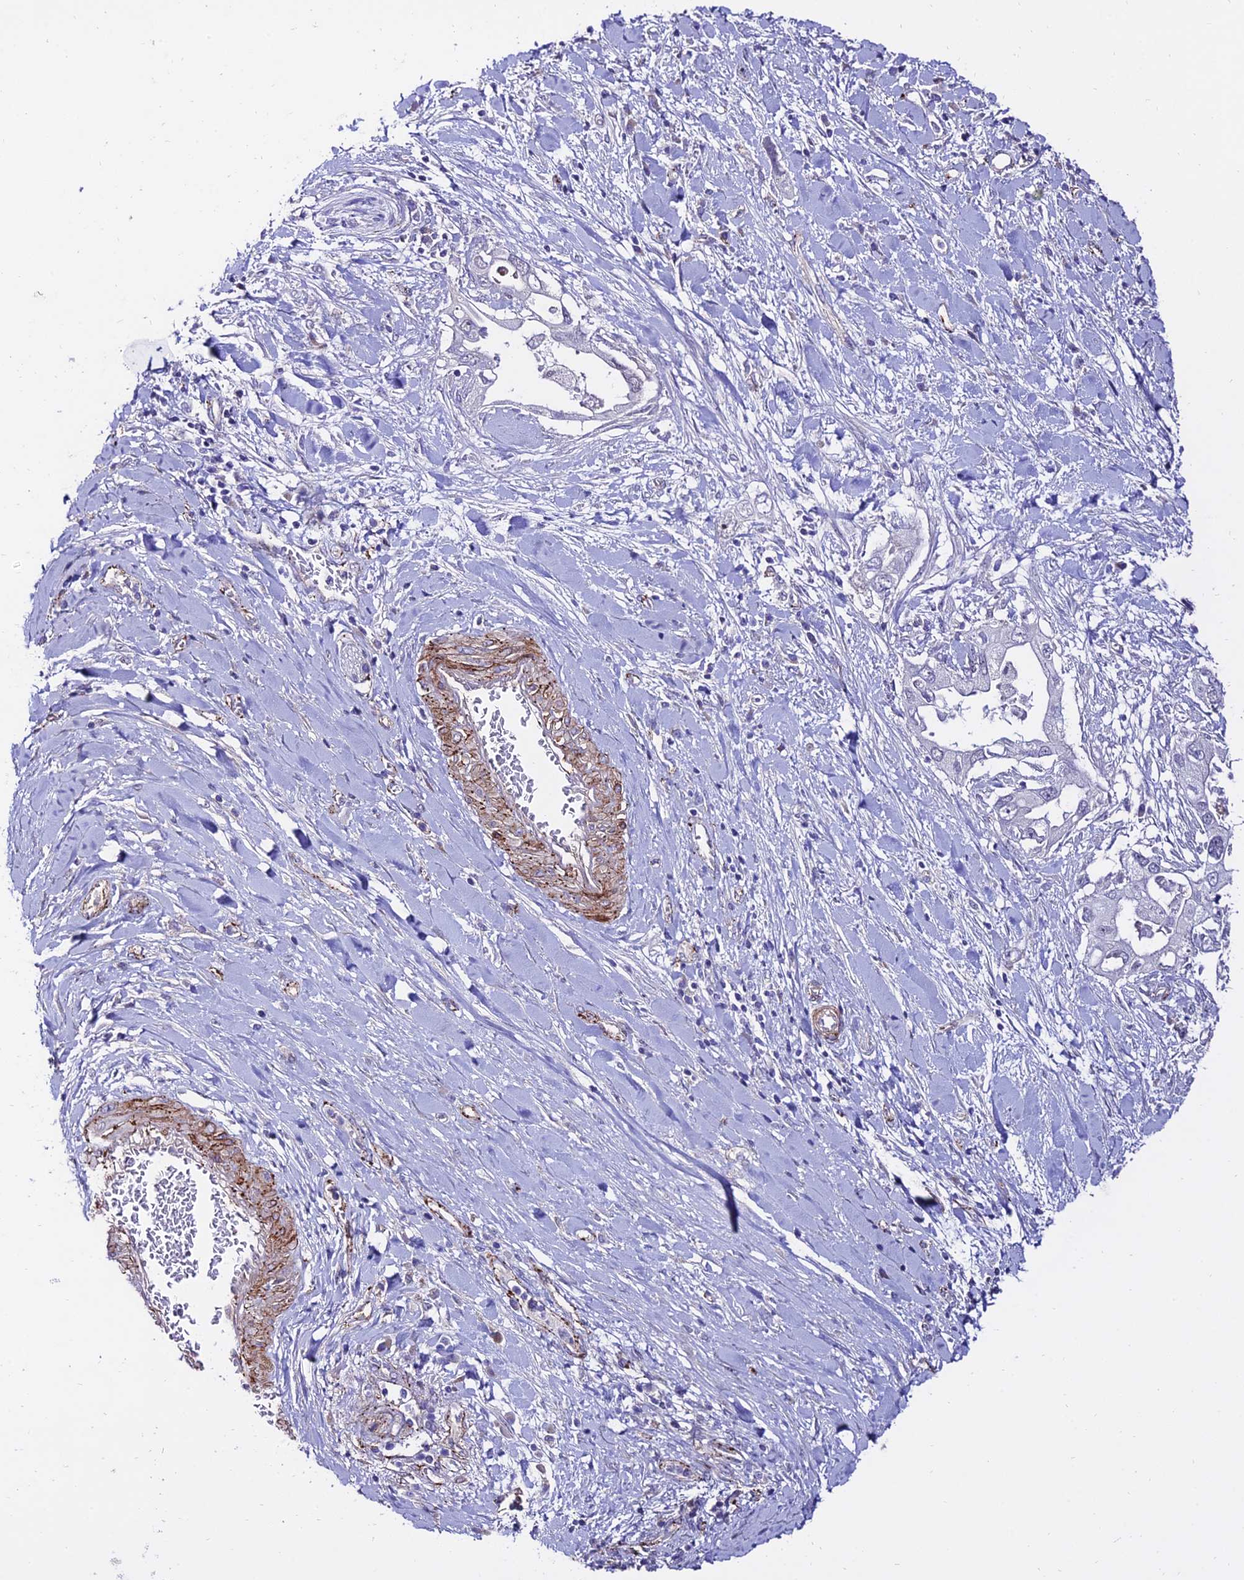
{"staining": {"intensity": "negative", "quantity": "none", "location": "none"}, "tissue": "pancreatic cancer", "cell_type": "Tumor cells", "image_type": "cancer", "snomed": [{"axis": "morphology", "description": "Inflammation, NOS"}, {"axis": "morphology", "description": "Adenocarcinoma, NOS"}, {"axis": "topography", "description": "Pancreas"}], "caption": "Pancreatic cancer (adenocarcinoma) was stained to show a protein in brown. There is no significant positivity in tumor cells. (Stains: DAB (3,3'-diaminobenzidine) immunohistochemistry with hematoxylin counter stain, Microscopy: brightfield microscopy at high magnification).", "gene": "ALDH3B2", "patient": {"sex": "female", "age": 56}}